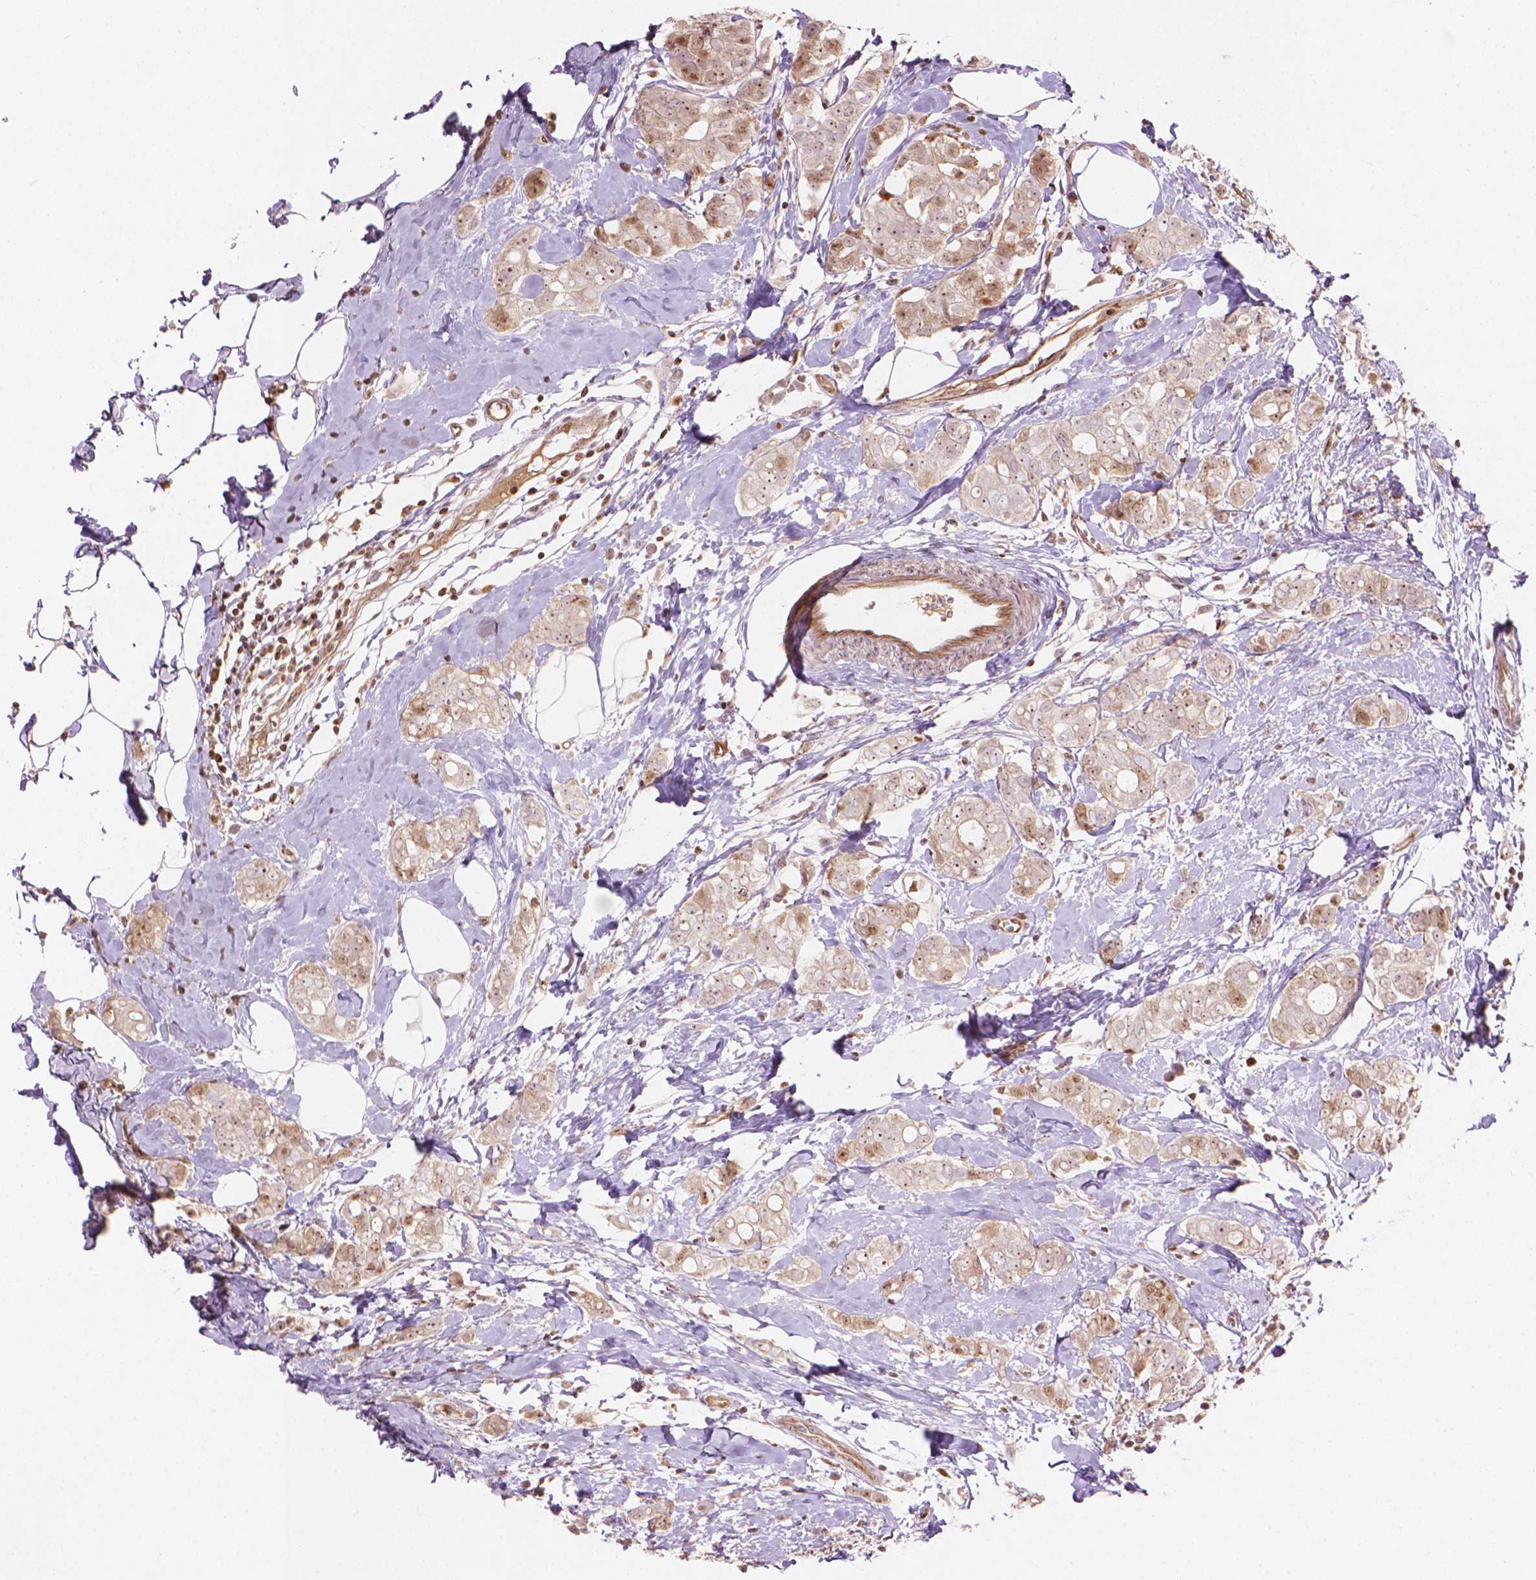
{"staining": {"intensity": "moderate", "quantity": "25%-75%", "location": "nuclear"}, "tissue": "breast cancer", "cell_type": "Tumor cells", "image_type": "cancer", "snomed": [{"axis": "morphology", "description": "Duct carcinoma"}, {"axis": "topography", "description": "Breast"}], "caption": "The image reveals staining of breast cancer (infiltrating ductal carcinoma), revealing moderate nuclear protein positivity (brown color) within tumor cells.", "gene": "SMC2", "patient": {"sex": "female", "age": 40}}